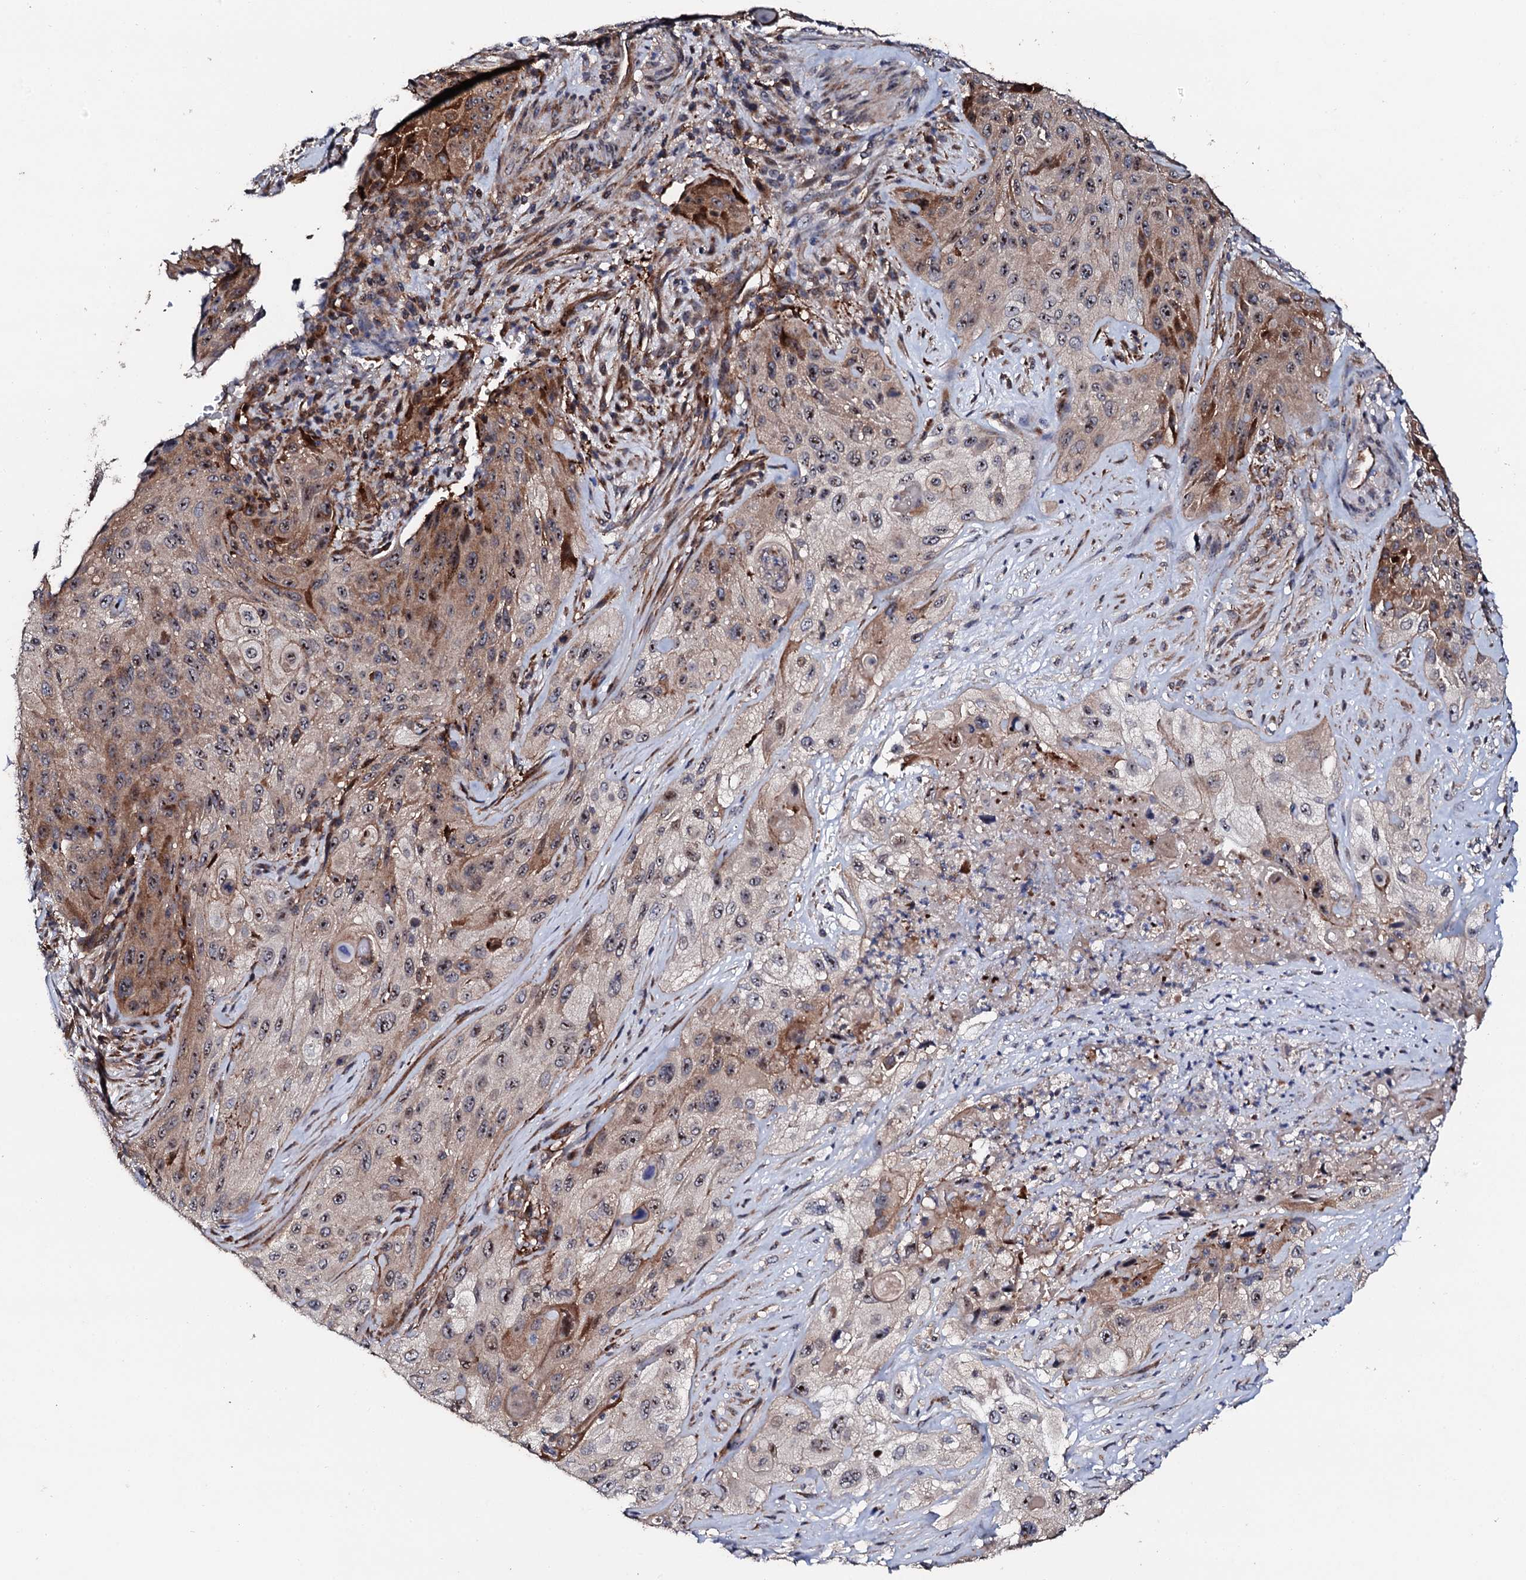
{"staining": {"intensity": "moderate", "quantity": "<25%", "location": "cytoplasmic/membranous,nuclear"}, "tissue": "cervical cancer", "cell_type": "Tumor cells", "image_type": "cancer", "snomed": [{"axis": "morphology", "description": "Squamous cell carcinoma, NOS"}, {"axis": "topography", "description": "Cervix"}], "caption": "High-magnification brightfield microscopy of cervical cancer (squamous cell carcinoma) stained with DAB (3,3'-diaminobenzidine) (brown) and counterstained with hematoxylin (blue). tumor cells exhibit moderate cytoplasmic/membranous and nuclear positivity is appreciated in about<25% of cells.", "gene": "GTPBP4", "patient": {"sex": "female", "age": 42}}